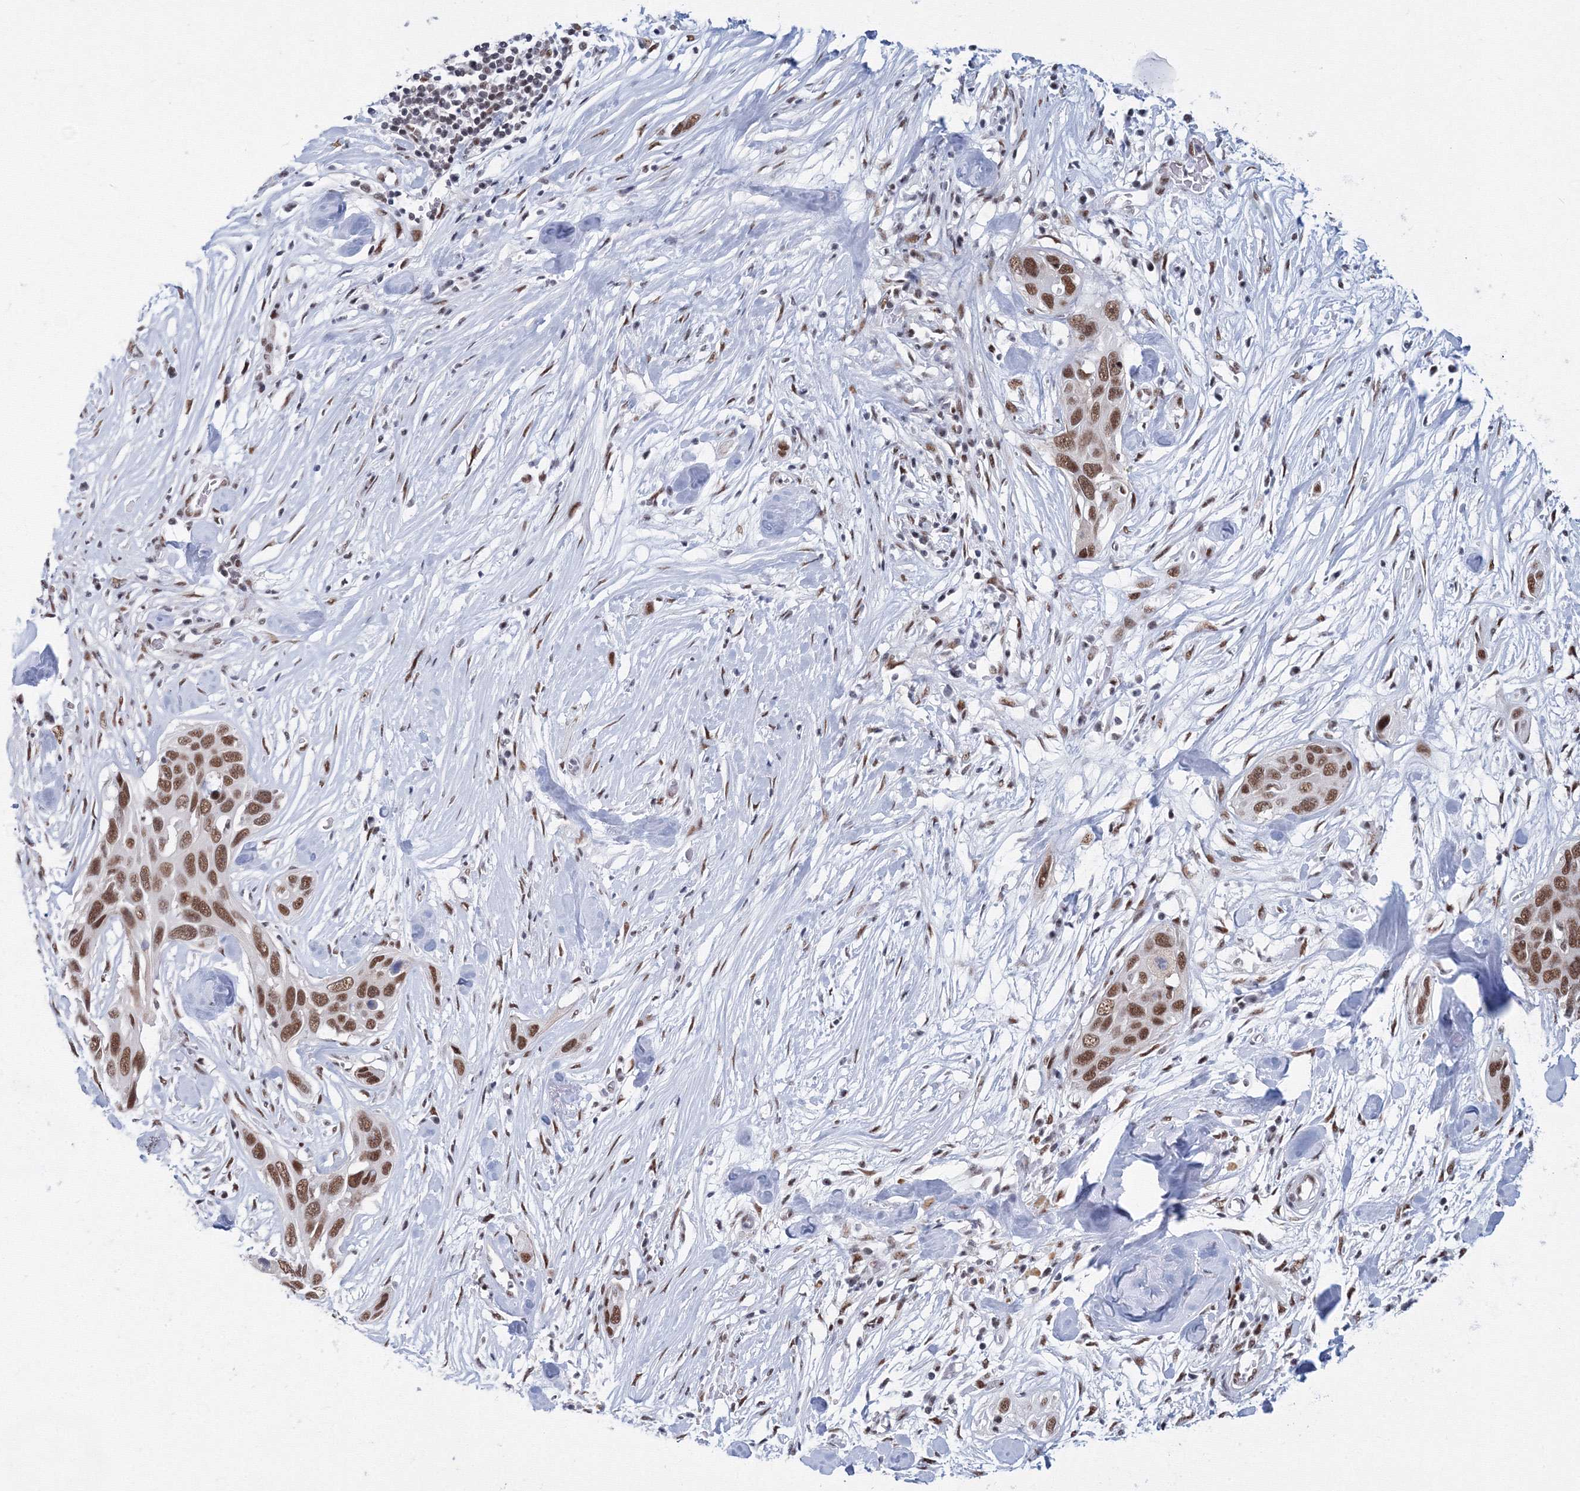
{"staining": {"intensity": "moderate", "quantity": ">75%", "location": "nuclear"}, "tissue": "pancreatic cancer", "cell_type": "Tumor cells", "image_type": "cancer", "snomed": [{"axis": "morphology", "description": "Adenocarcinoma, NOS"}, {"axis": "topography", "description": "Pancreas"}], "caption": "Tumor cells show moderate nuclear positivity in about >75% of cells in pancreatic adenocarcinoma.", "gene": "SF3B6", "patient": {"sex": "female", "age": 60}}